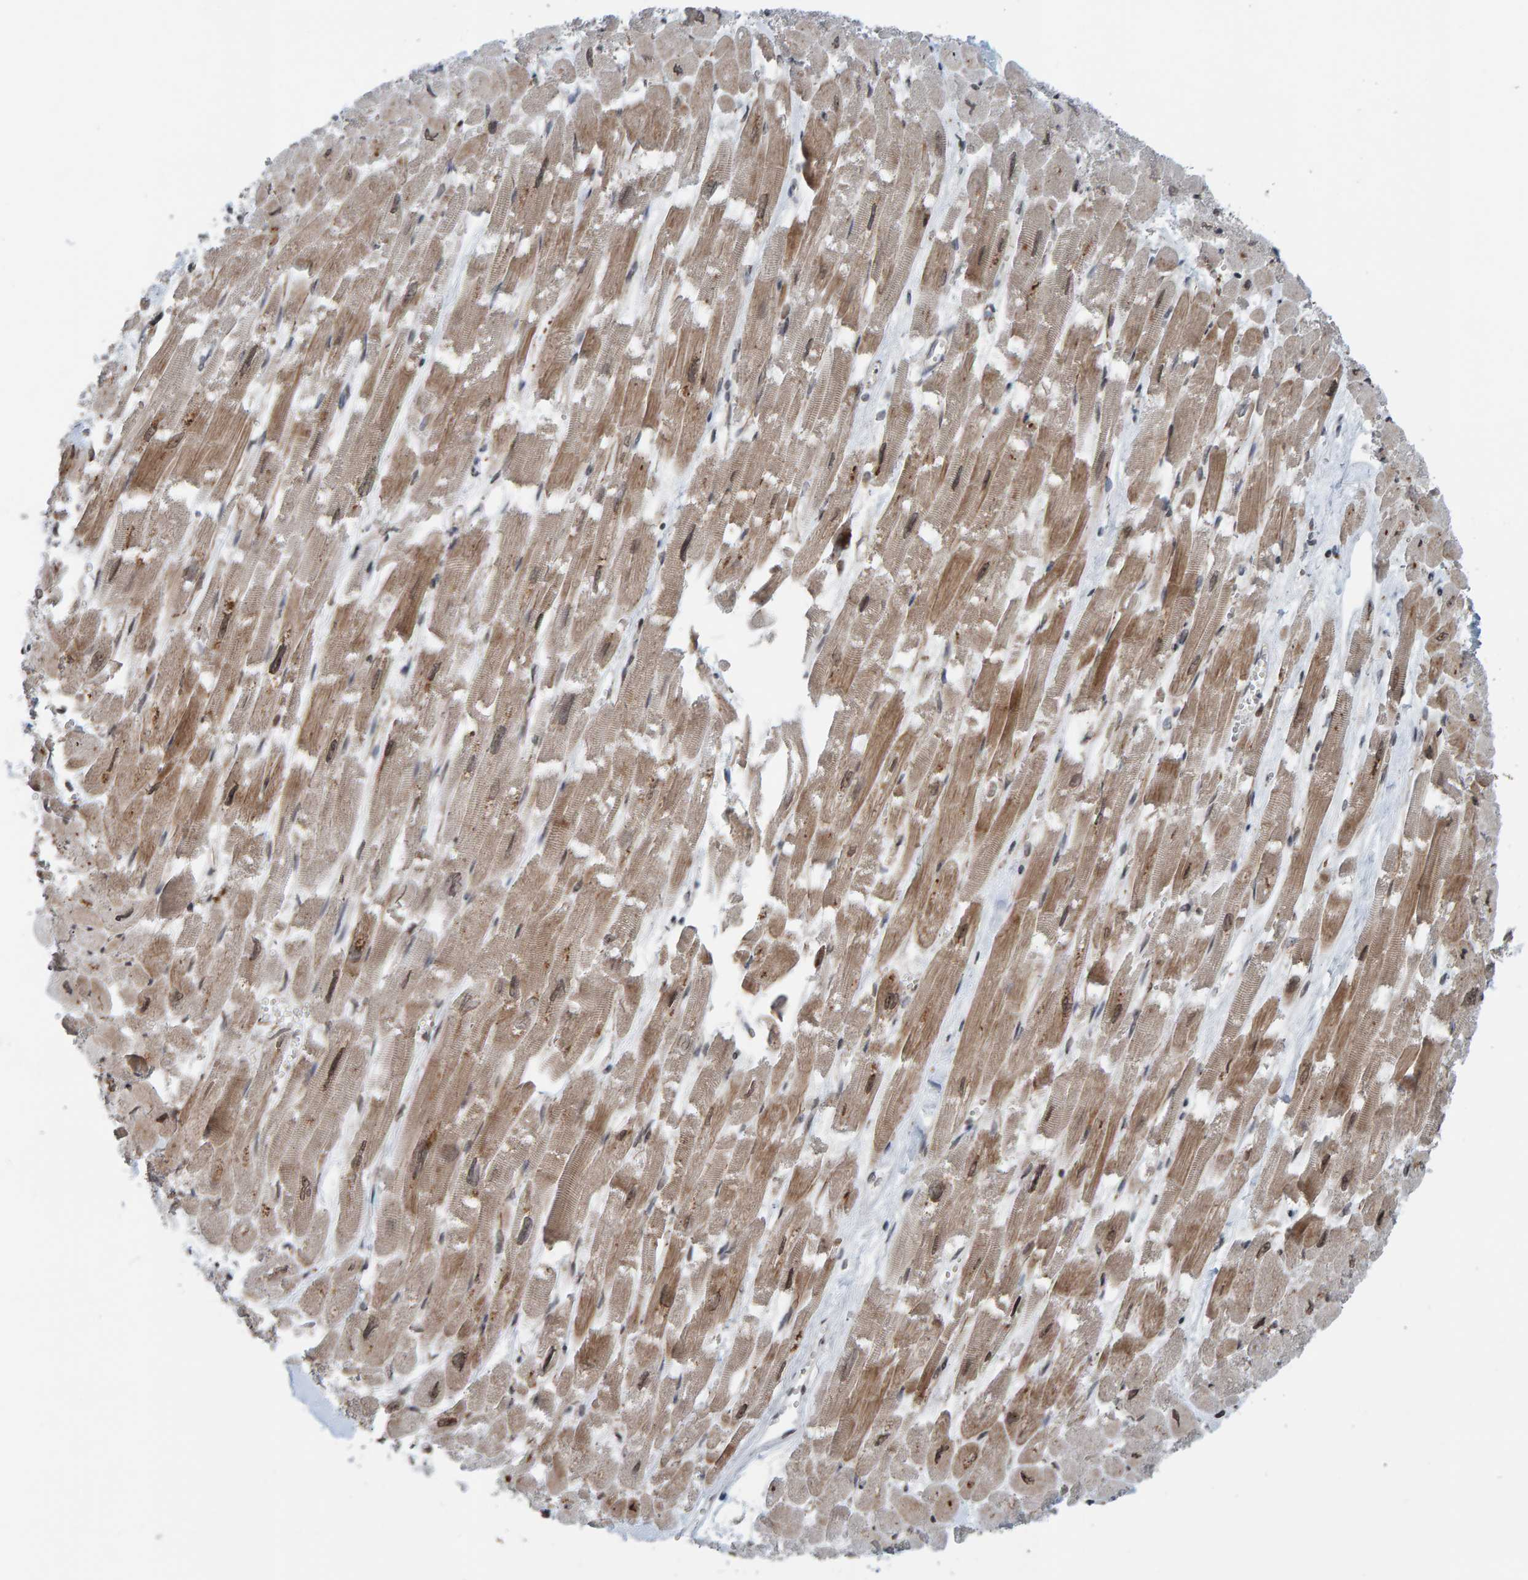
{"staining": {"intensity": "moderate", "quantity": ">75%", "location": "cytoplasmic/membranous,nuclear"}, "tissue": "heart muscle", "cell_type": "Cardiomyocytes", "image_type": "normal", "snomed": [{"axis": "morphology", "description": "Normal tissue, NOS"}, {"axis": "topography", "description": "Heart"}], "caption": "DAB immunohistochemical staining of unremarkable human heart muscle exhibits moderate cytoplasmic/membranous,nuclear protein staining in about >75% of cardiomyocytes.", "gene": "ZNF366", "patient": {"sex": "male", "age": 54}}